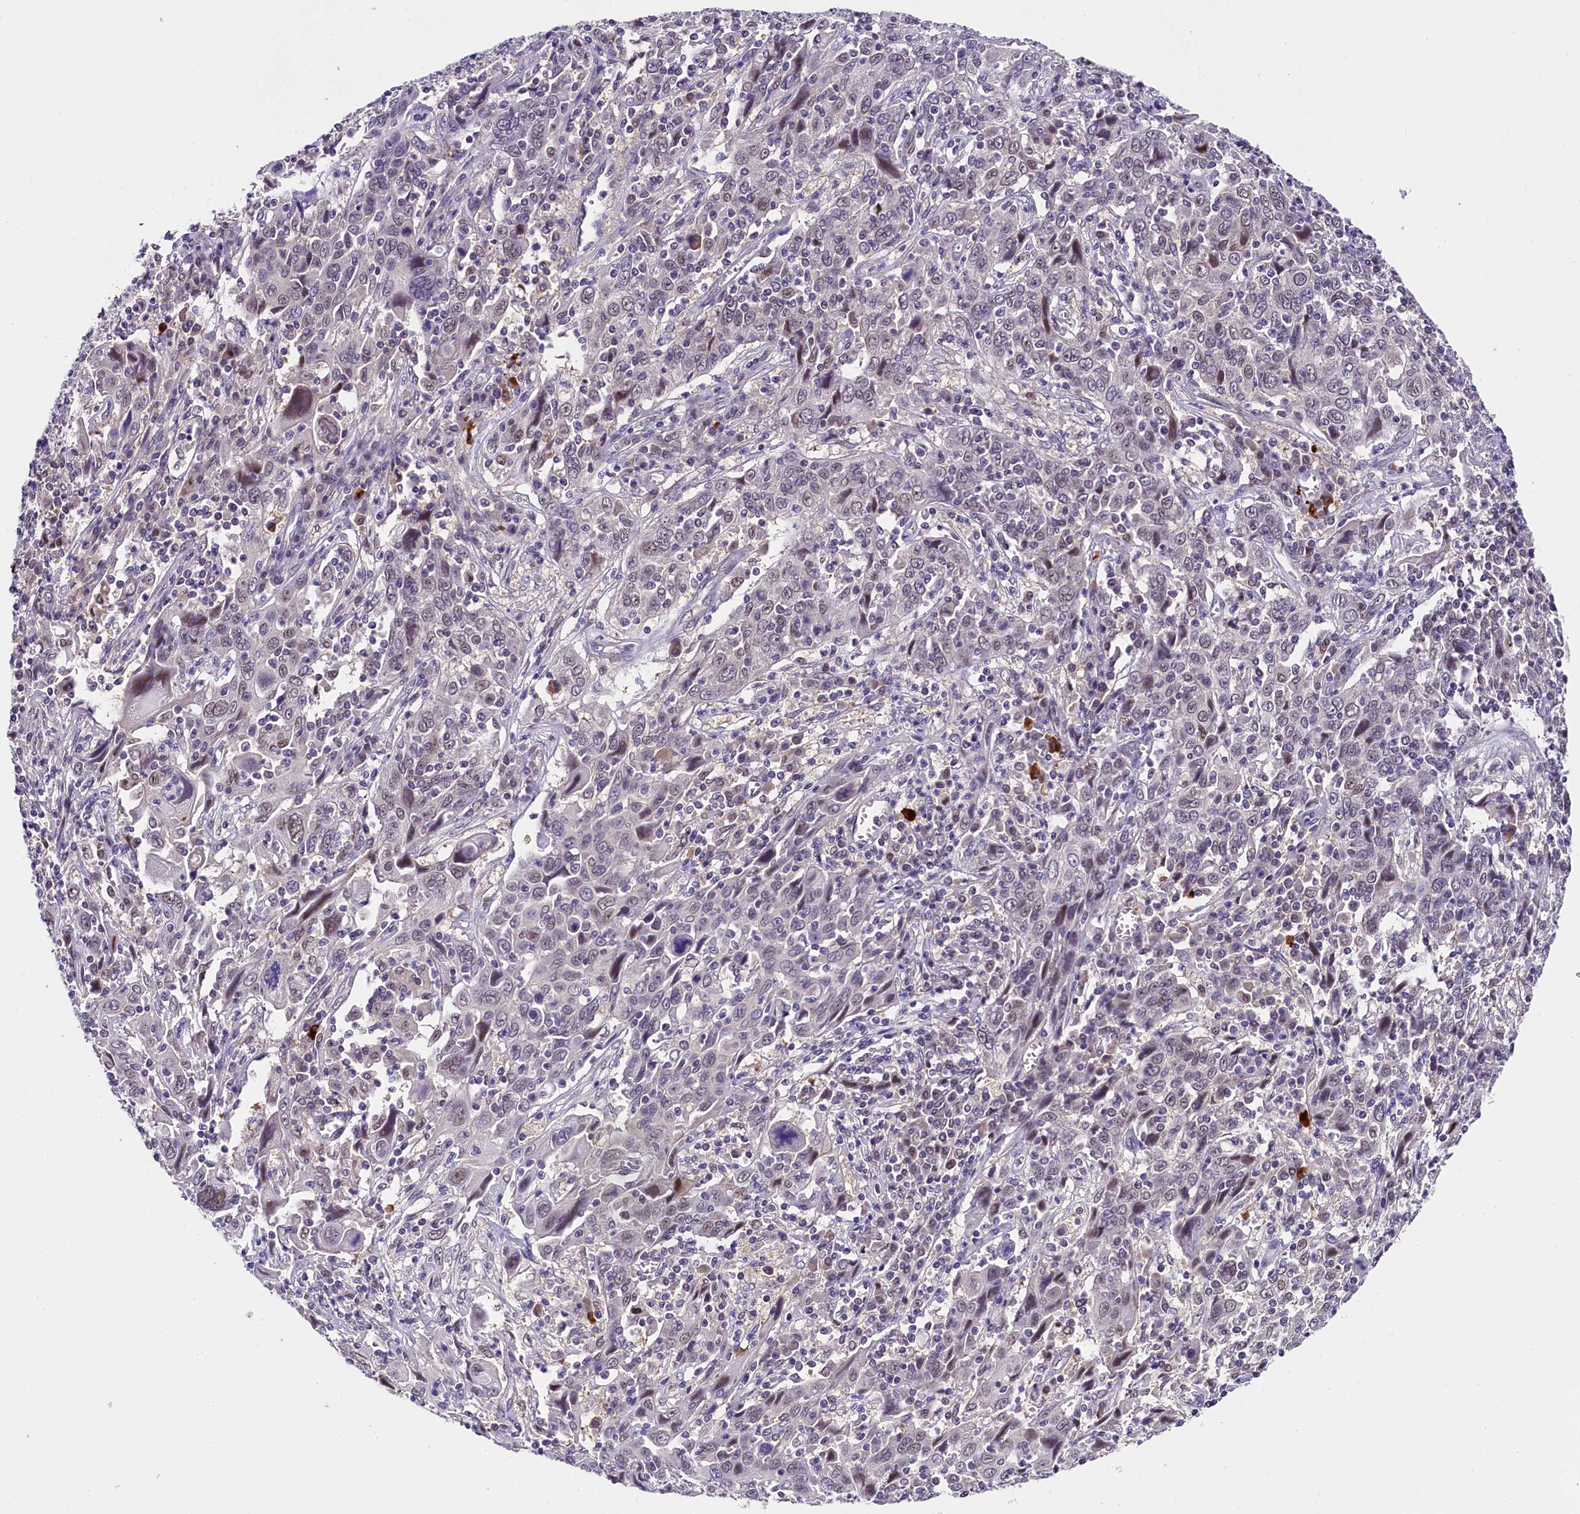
{"staining": {"intensity": "negative", "quantity": "none", "location": "none"}, "tissue": "cervical cancer", "cell_type": "Tumor cells", "image_type": "cancer", "snomed": [{"axis": "morphology", "description": "Squamous cell carcinoma, NOS"}, {"axis": "topography", "description": "Cervix"}], "caption": "This is an immunohistochemistry histopathology image of cervical cancer. There is no positivity in tumor cells.", "gene": "IQCN", "patient": {"sex": "female", "age": 46}}